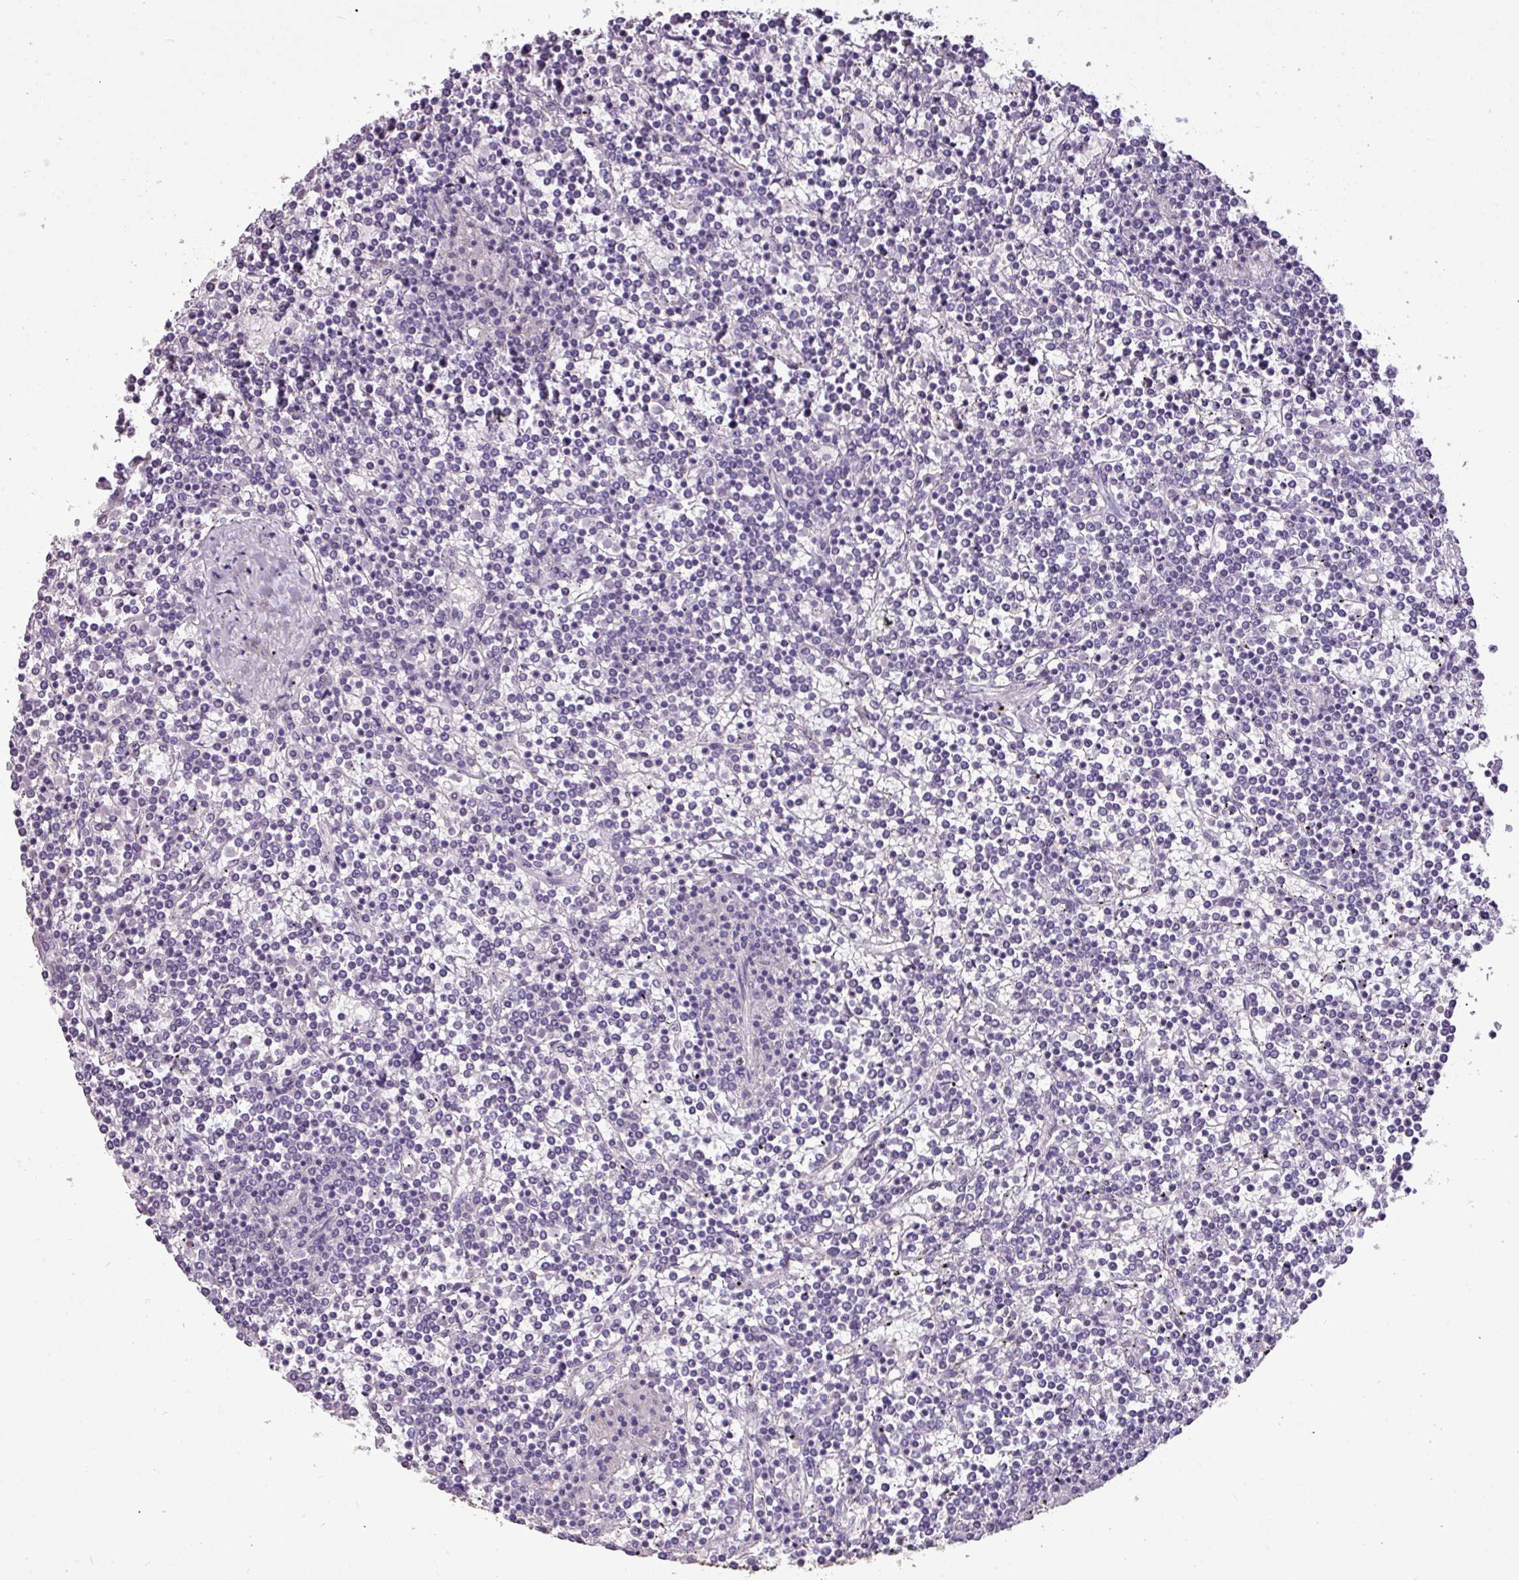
{"staining": {"intensity": "negative", "quantity": "none", "location": "none"}, "tissue": "lymphoma", "cell_type": "Tumor cells", "image_type": "cancer", "snomed": [{"axis": "morphology", "description": "Malignant lymphoma, non-Hodgkin's type, Low grade"}, {"axis": "topography", "description": "Spleen"}], "caption": "Immunohistochemical staining of lymphoma reveals no significant staining in tumor cells.", "gene": "ALDH2", "patient": {"sex": "female", "age": 19}}